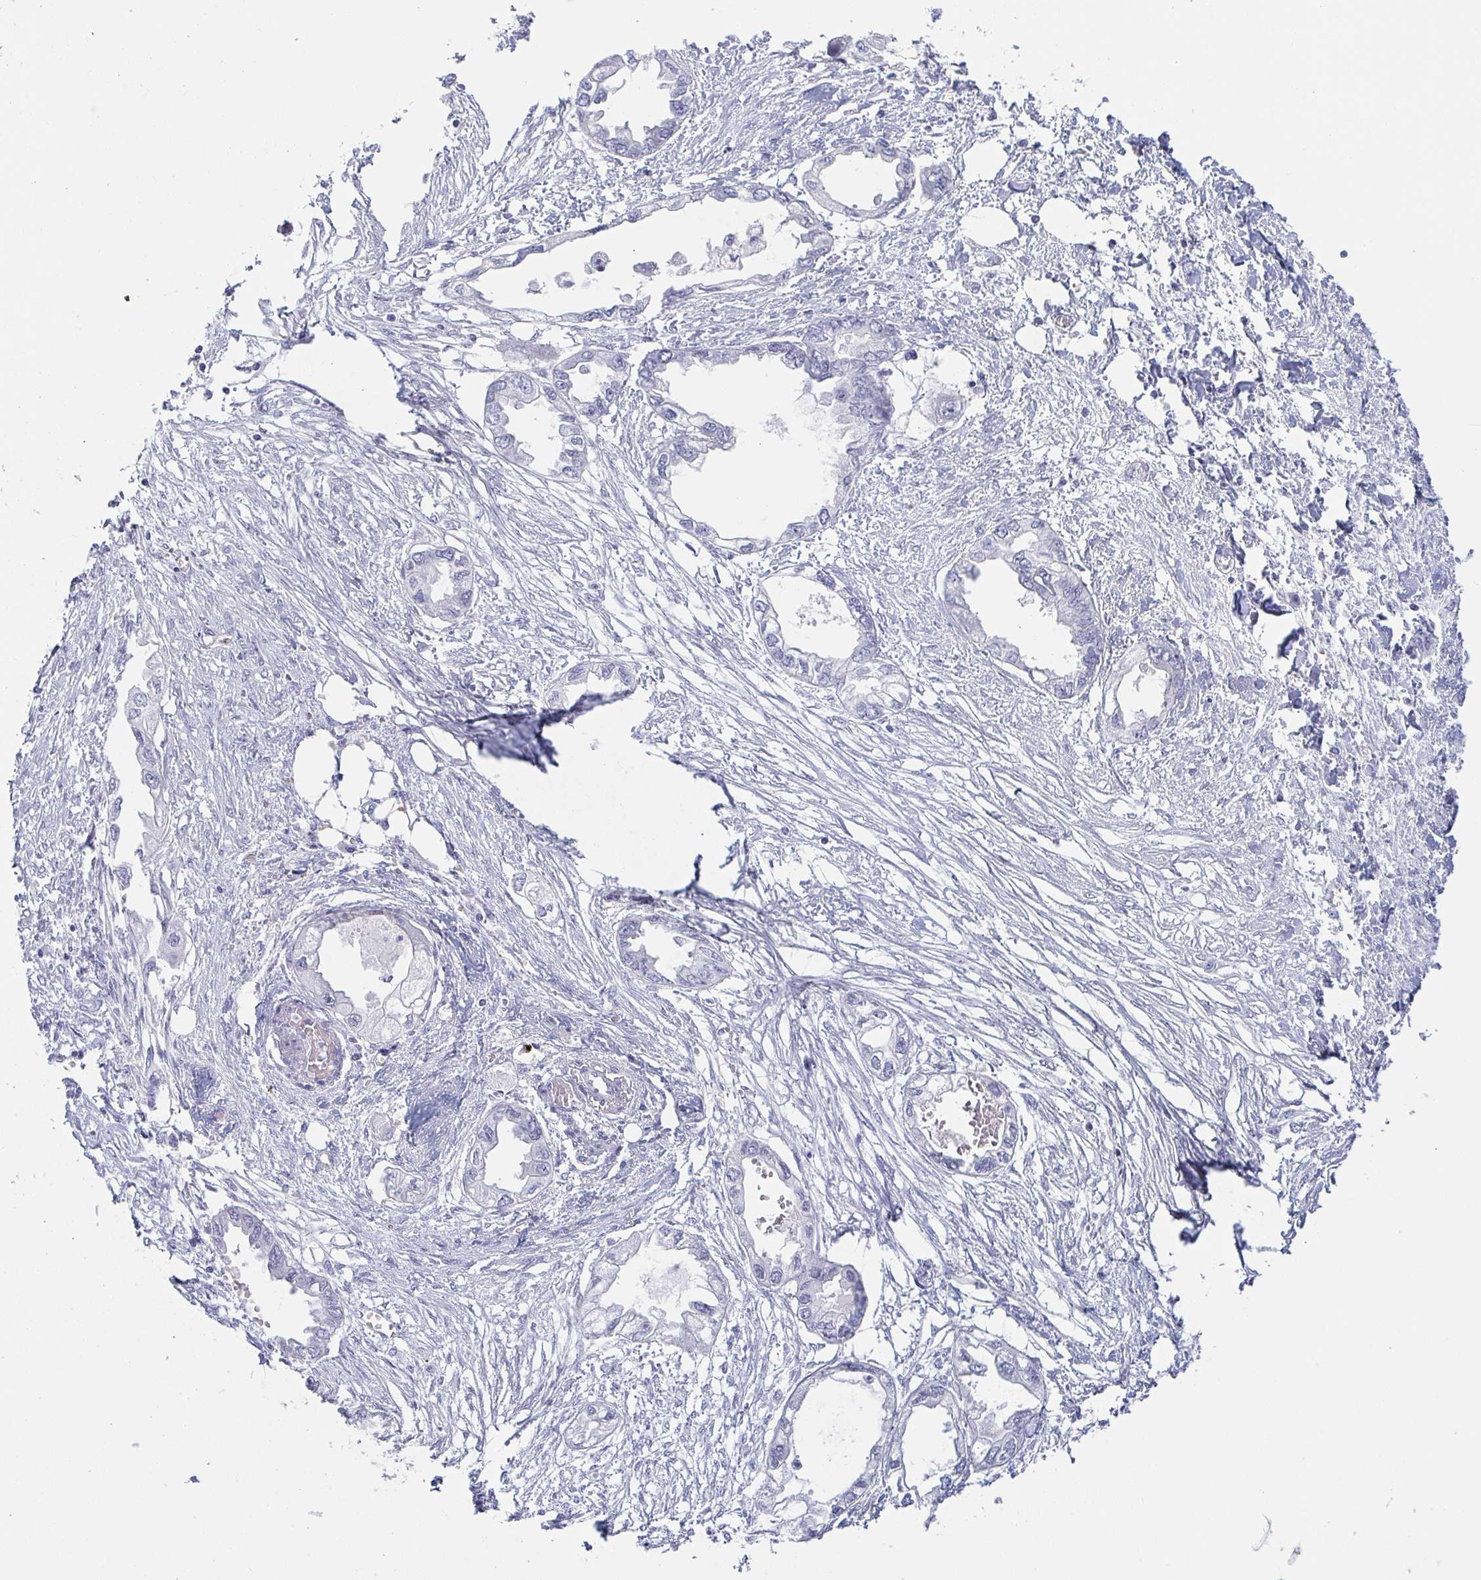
{"staining": {"intensity": "negative", "quantity": "none", "location": "none"}, "tissue": "endometrial cancer", "cell_type": "Tumor cells", "image_type": "cancer", "snomed": [{"axis": "morphology", "description": "Adenocarcinoma, NOS"}, {"axis": "morphology", "description": "Adenocarcinoma, metastatic, NOS"}, {"axis": "topography", "description": "Adipose tissue"}, {"axis": "topography", "description": "Endometrium"}], "caption": "Immunohistochemical staining of human endometrial cancer exhibits no significant expression in tumor cells. Brightfield microscopy of immunohistochemistry stained with DAB (3,3'-diaminobenzidine) (brown) and hematoxylin (blue), captured at high magnification.", "gene": "ZG16B", "patient": {"sex": "female", "age": 67}}